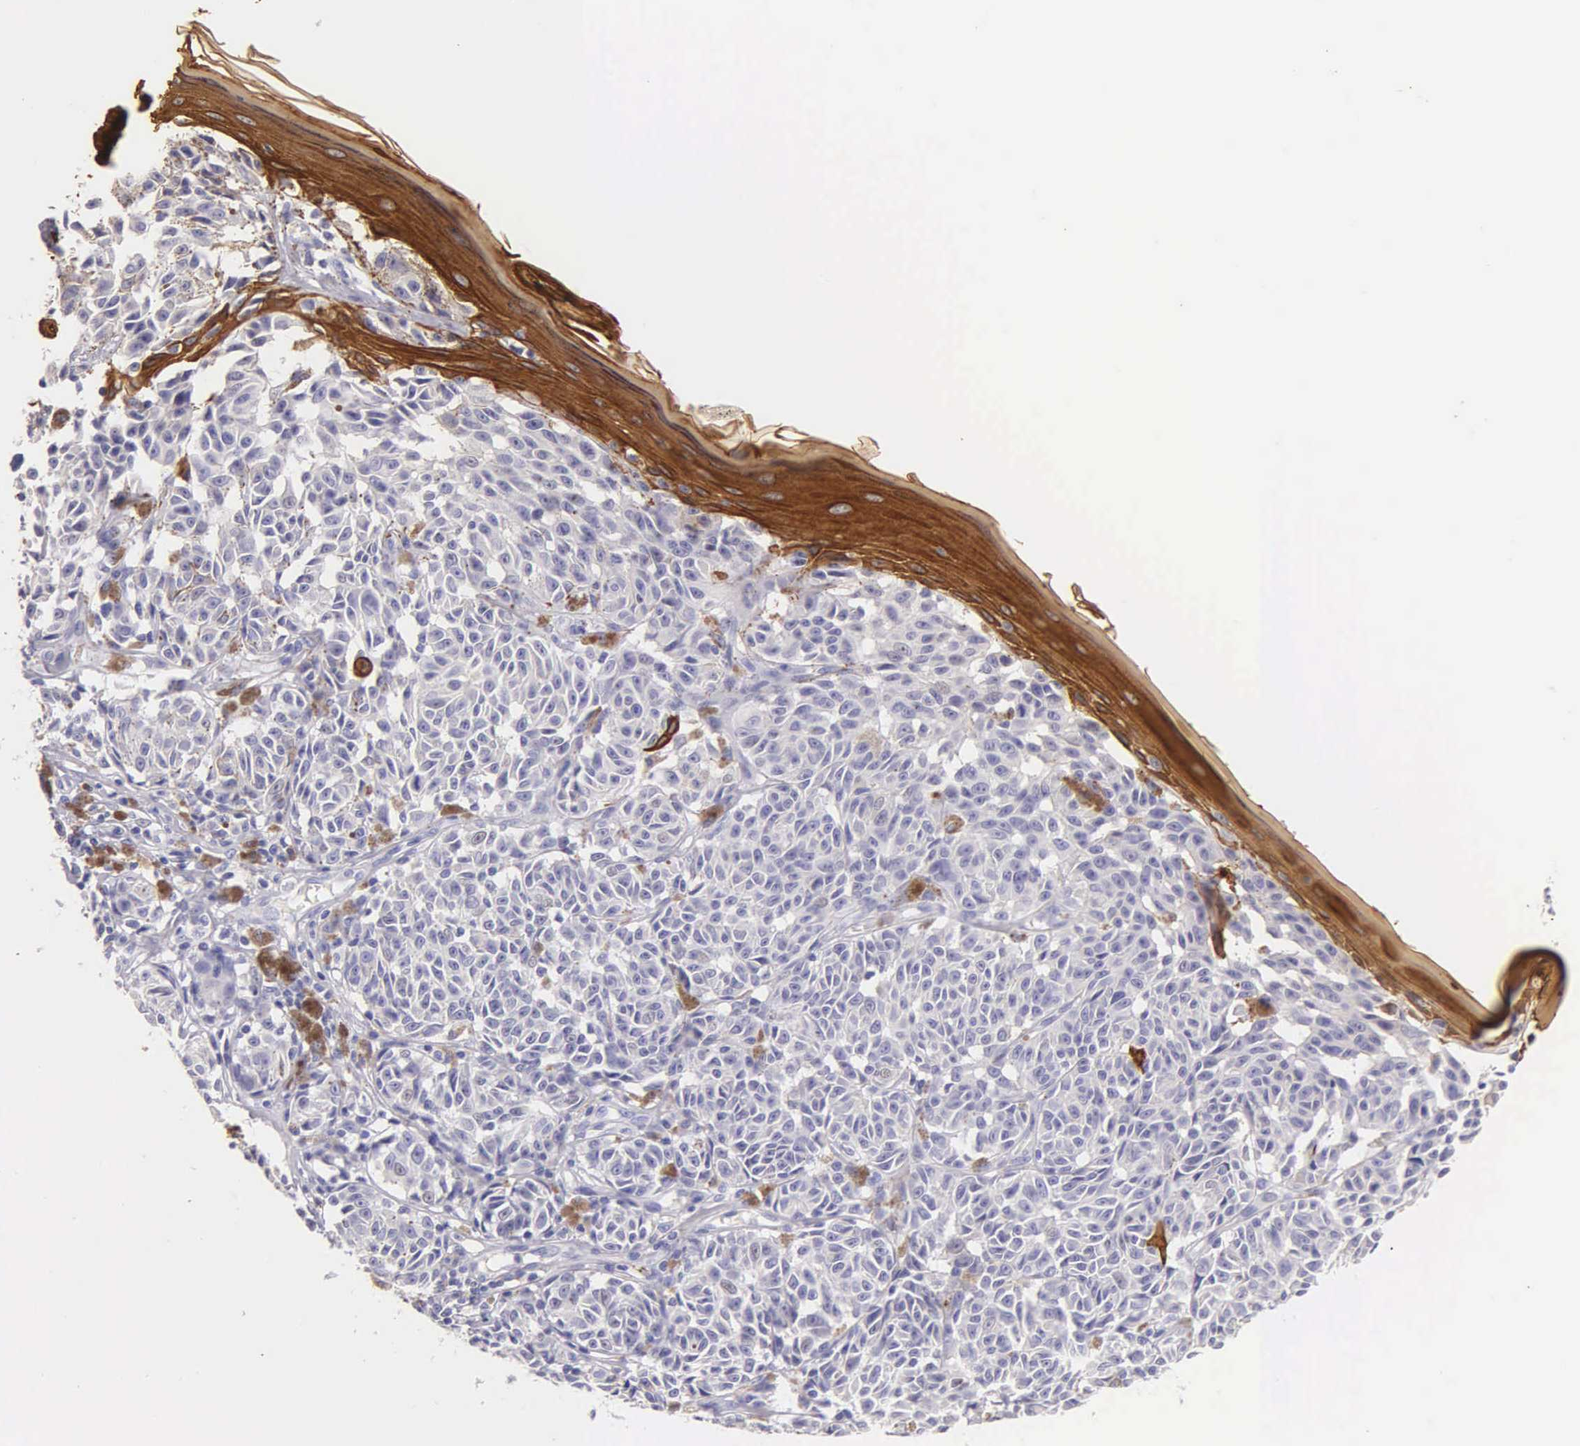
{"staining": {"intensity": "negative", "quantity": "none", "location": "none"}, "tissue": "melanoma", "cell_type": "Tumor cells", "image_type": "cancer", "snomed": [{"axis": "morphology", "description": "Malignant melanoma, NOS"}, {"axis": "topography", "description": "Skin"}], "caption": "Micrograph shows no protein expression in tumor cells of melanoma tissue.", "gene": "KRT17", "patient": {"sex": "male", "age": 49}}